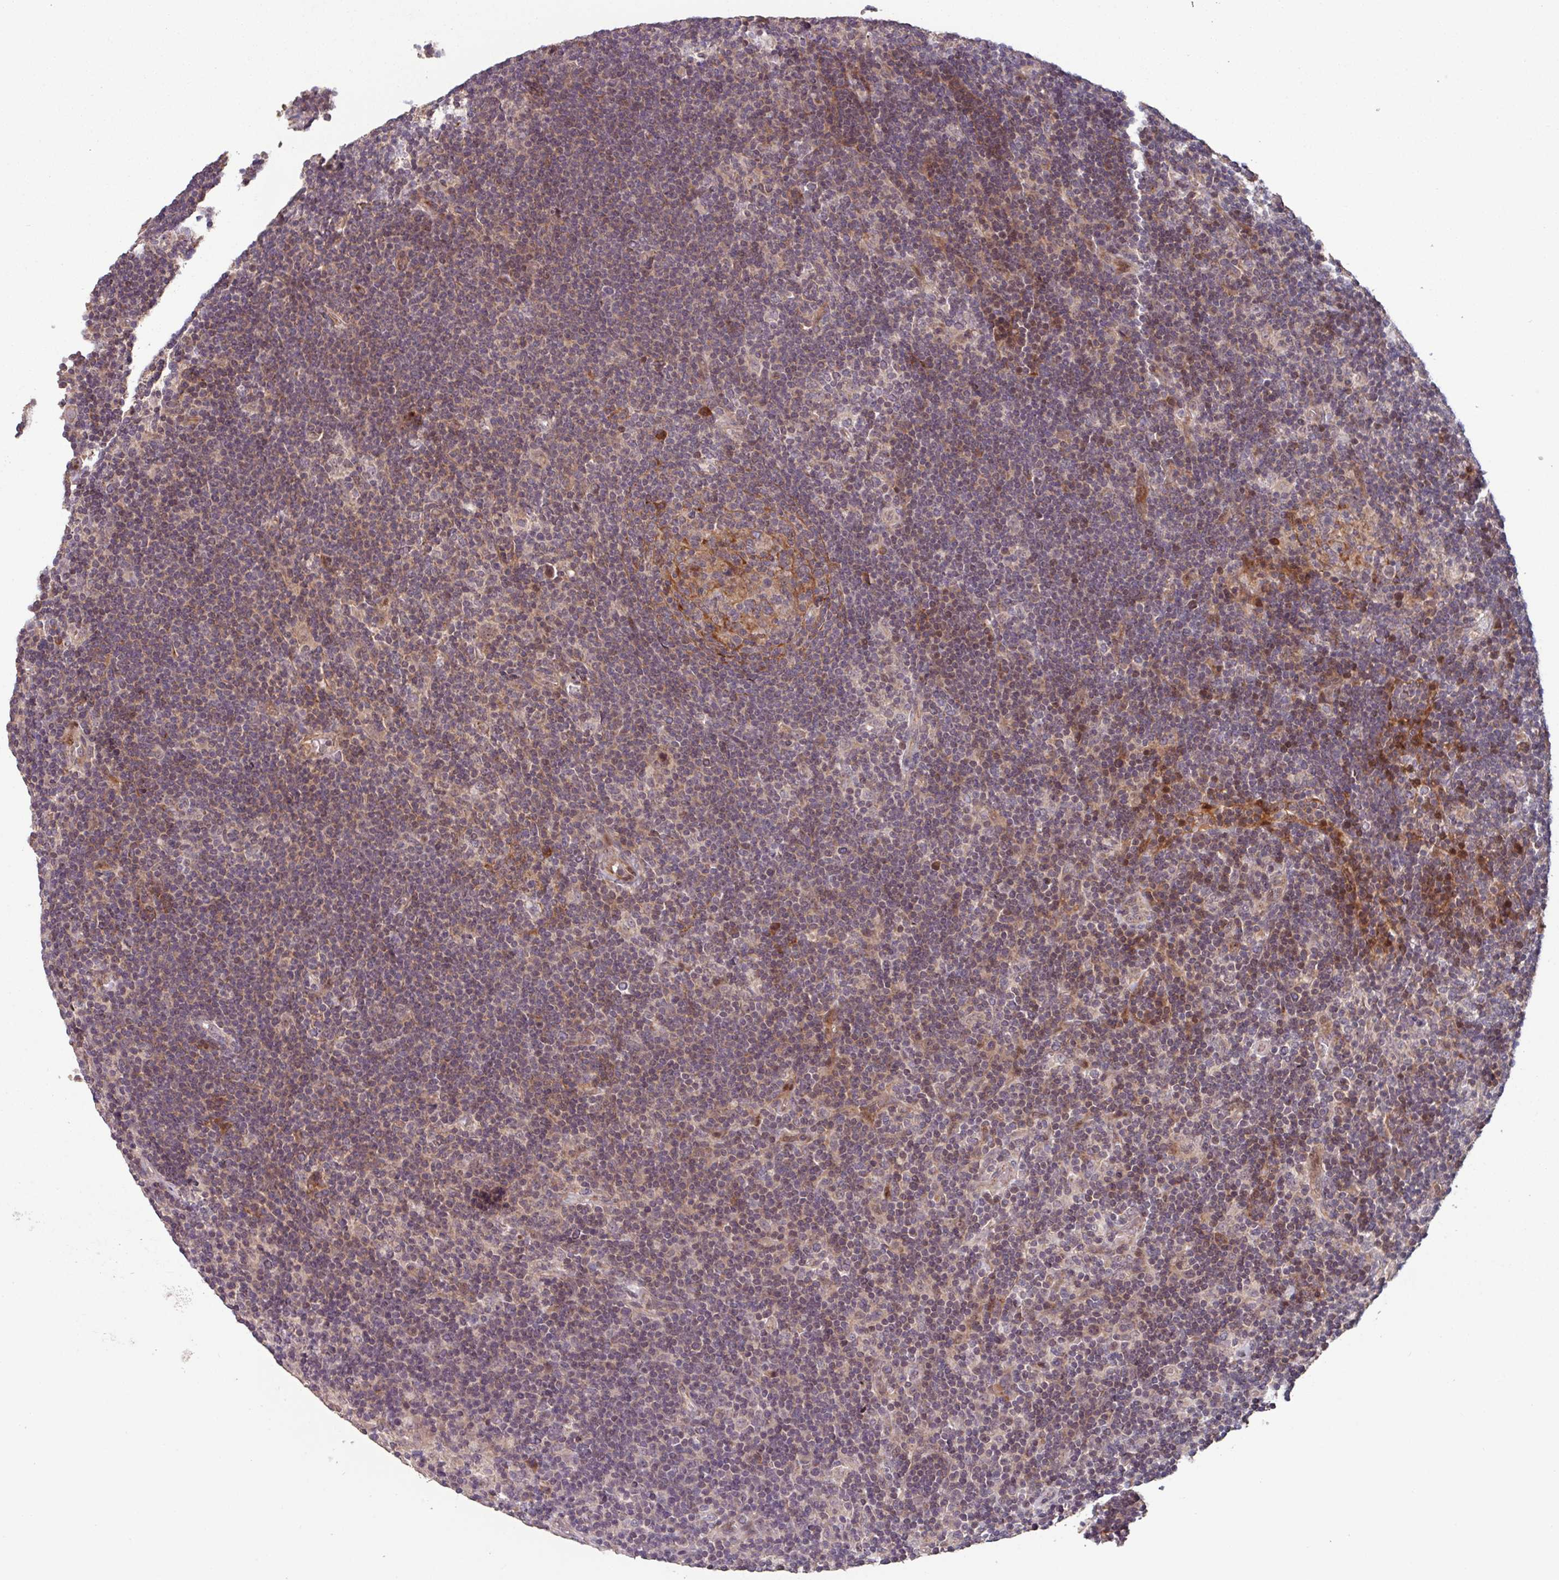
{"staining": {"intensity": "weak", "quantity": ">75%", "location": "nuclear"}, "tissue": "lymphoma", "cell_type": "Tumor cells", "image_type": "cancer", "snomed": [{"axis": "morphology", "description": "Hodgkin's disease, NOS"}, {"axis": "topography", "description": "Lymph node"}], "caption": "Lymphoma stained for a protein (brown) displays weak nuclear positive expression in about >75% of tumor cells.", "gene": "TMEM88", "patient": {"sex": "female", "age": 57}}